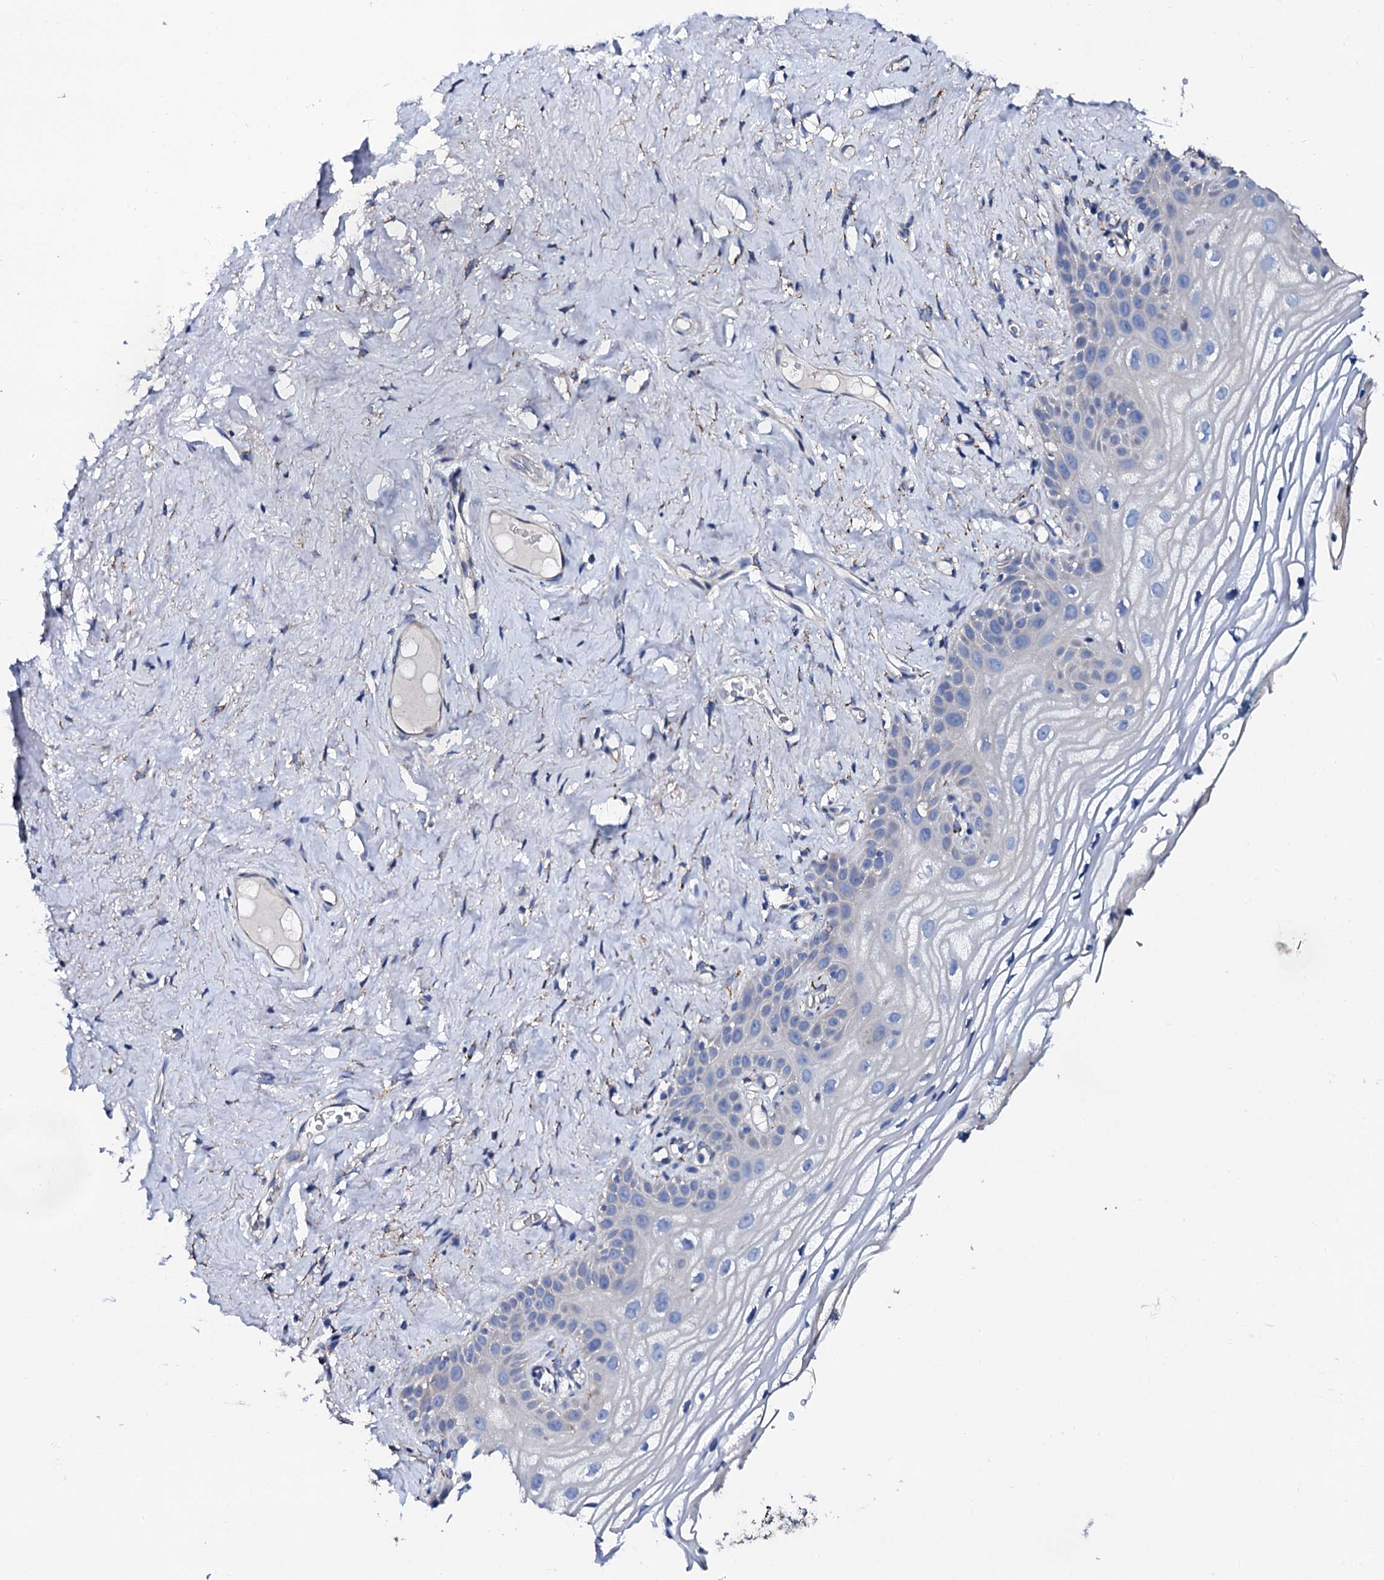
{"staining": {"intensity": "negative", "quantity": "none", "location": "none"}, "tissue": "vagina", "cell_type": "Squamous epithelial cells", "image_type": "normal", "snomed": [{"axis": "morphology", "description": "Normal tissue, NOS"}, {"axis": "topography", "description": "Vagina"}], "caption": "Protein analysis of normal vagina demonstrates no significant staining in squamous epithelial cells.", "gene": "KLHL32", "patient": {"sex": "female", "age": 68}}